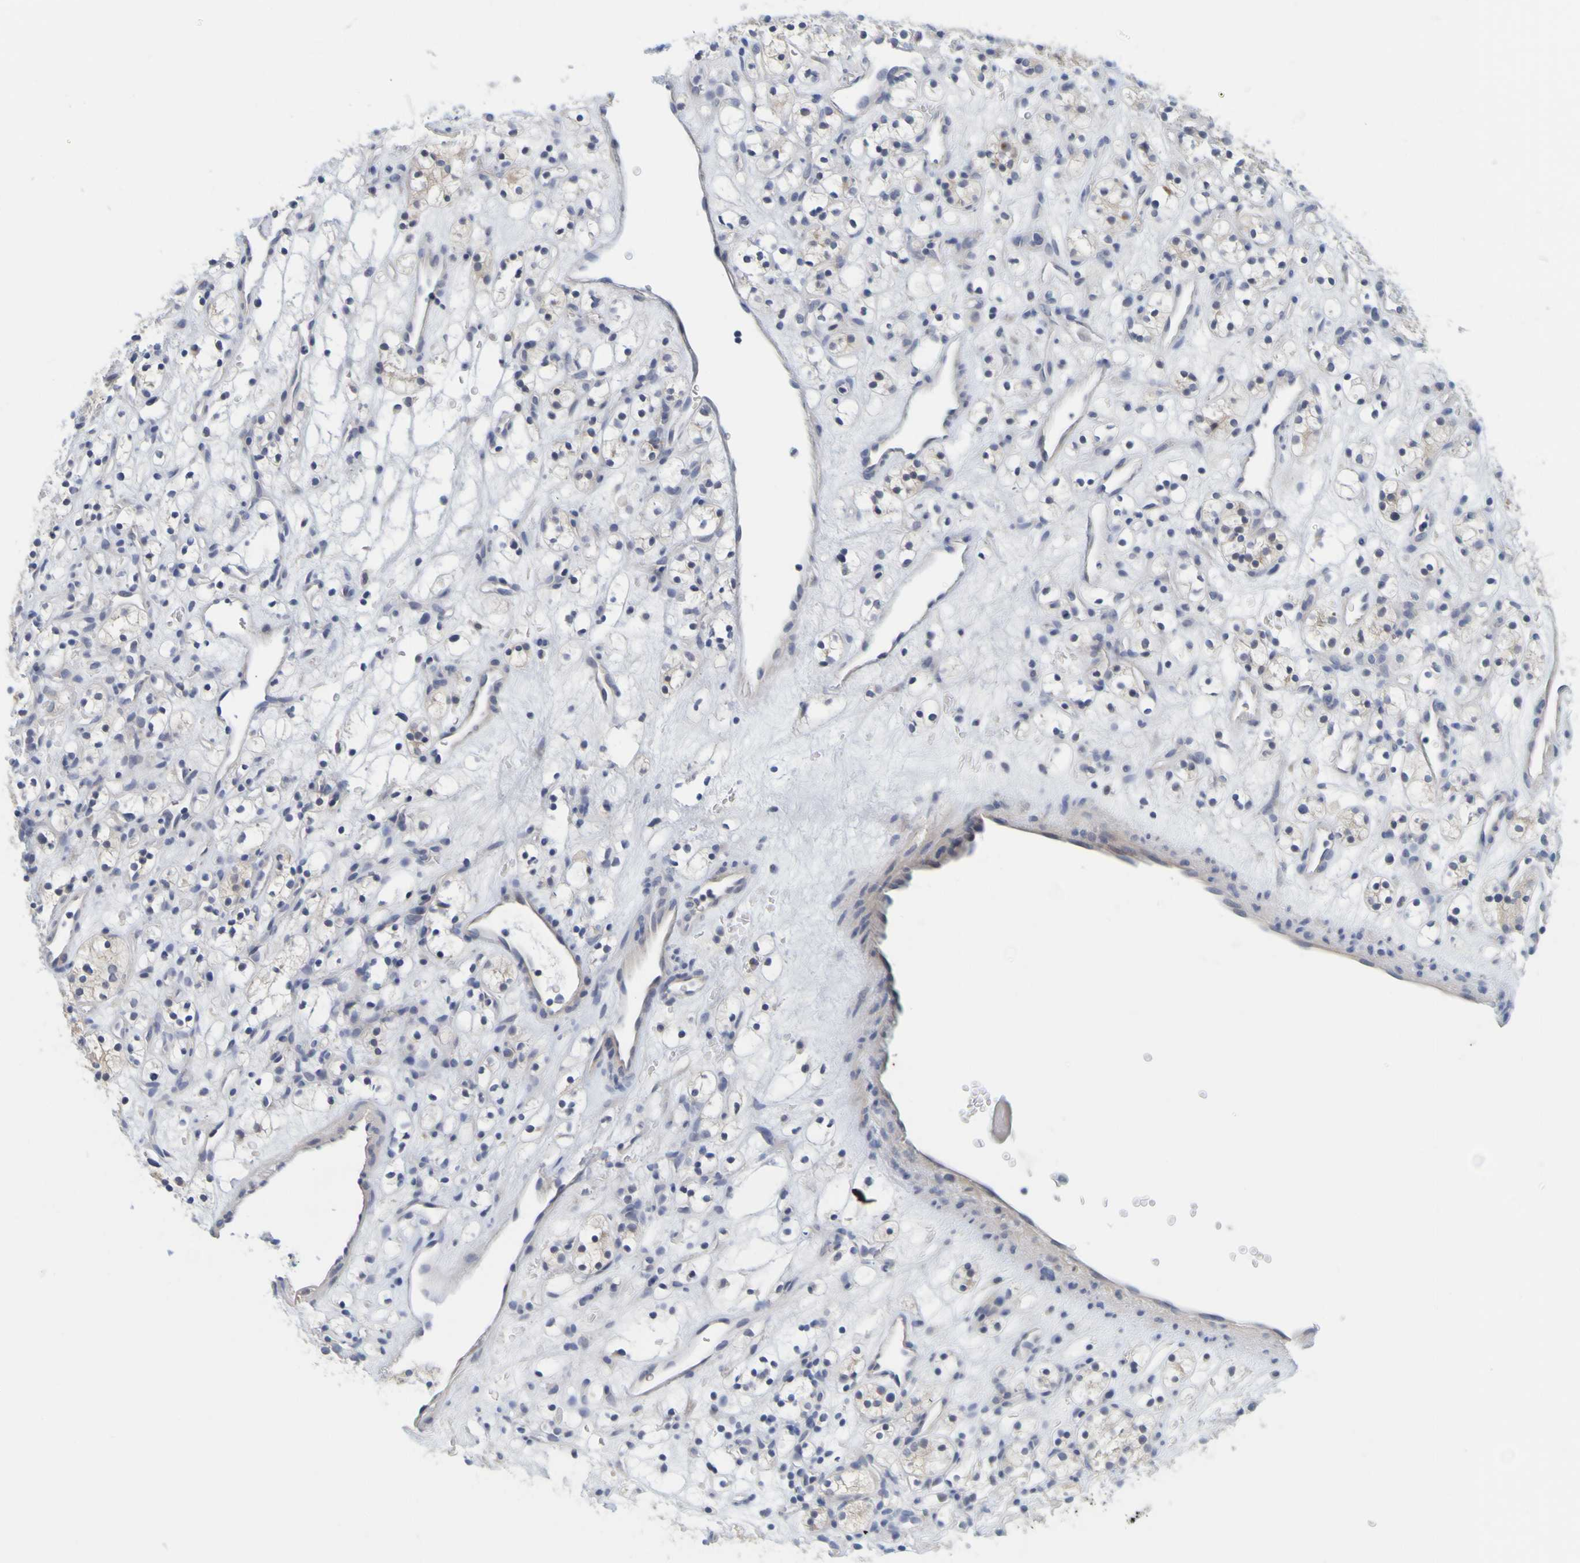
{"staining": {"intensity": "negative", "quantity": "none", "location": "none"}, "tissue": "renal cancer", "cell_type": "Tumor cells", "image_type": "cancer", "snomed": [{"axis": "morphology", "description": "Adenocarcinoma, NOS"}, {"axis": "topography", "description": "Kidney"}], "caption": "Image shows no significant protein staining in tumor cells of renal cancer.", "gene": "ENDOU", "patient": {"sex": "female", "age": 60}}